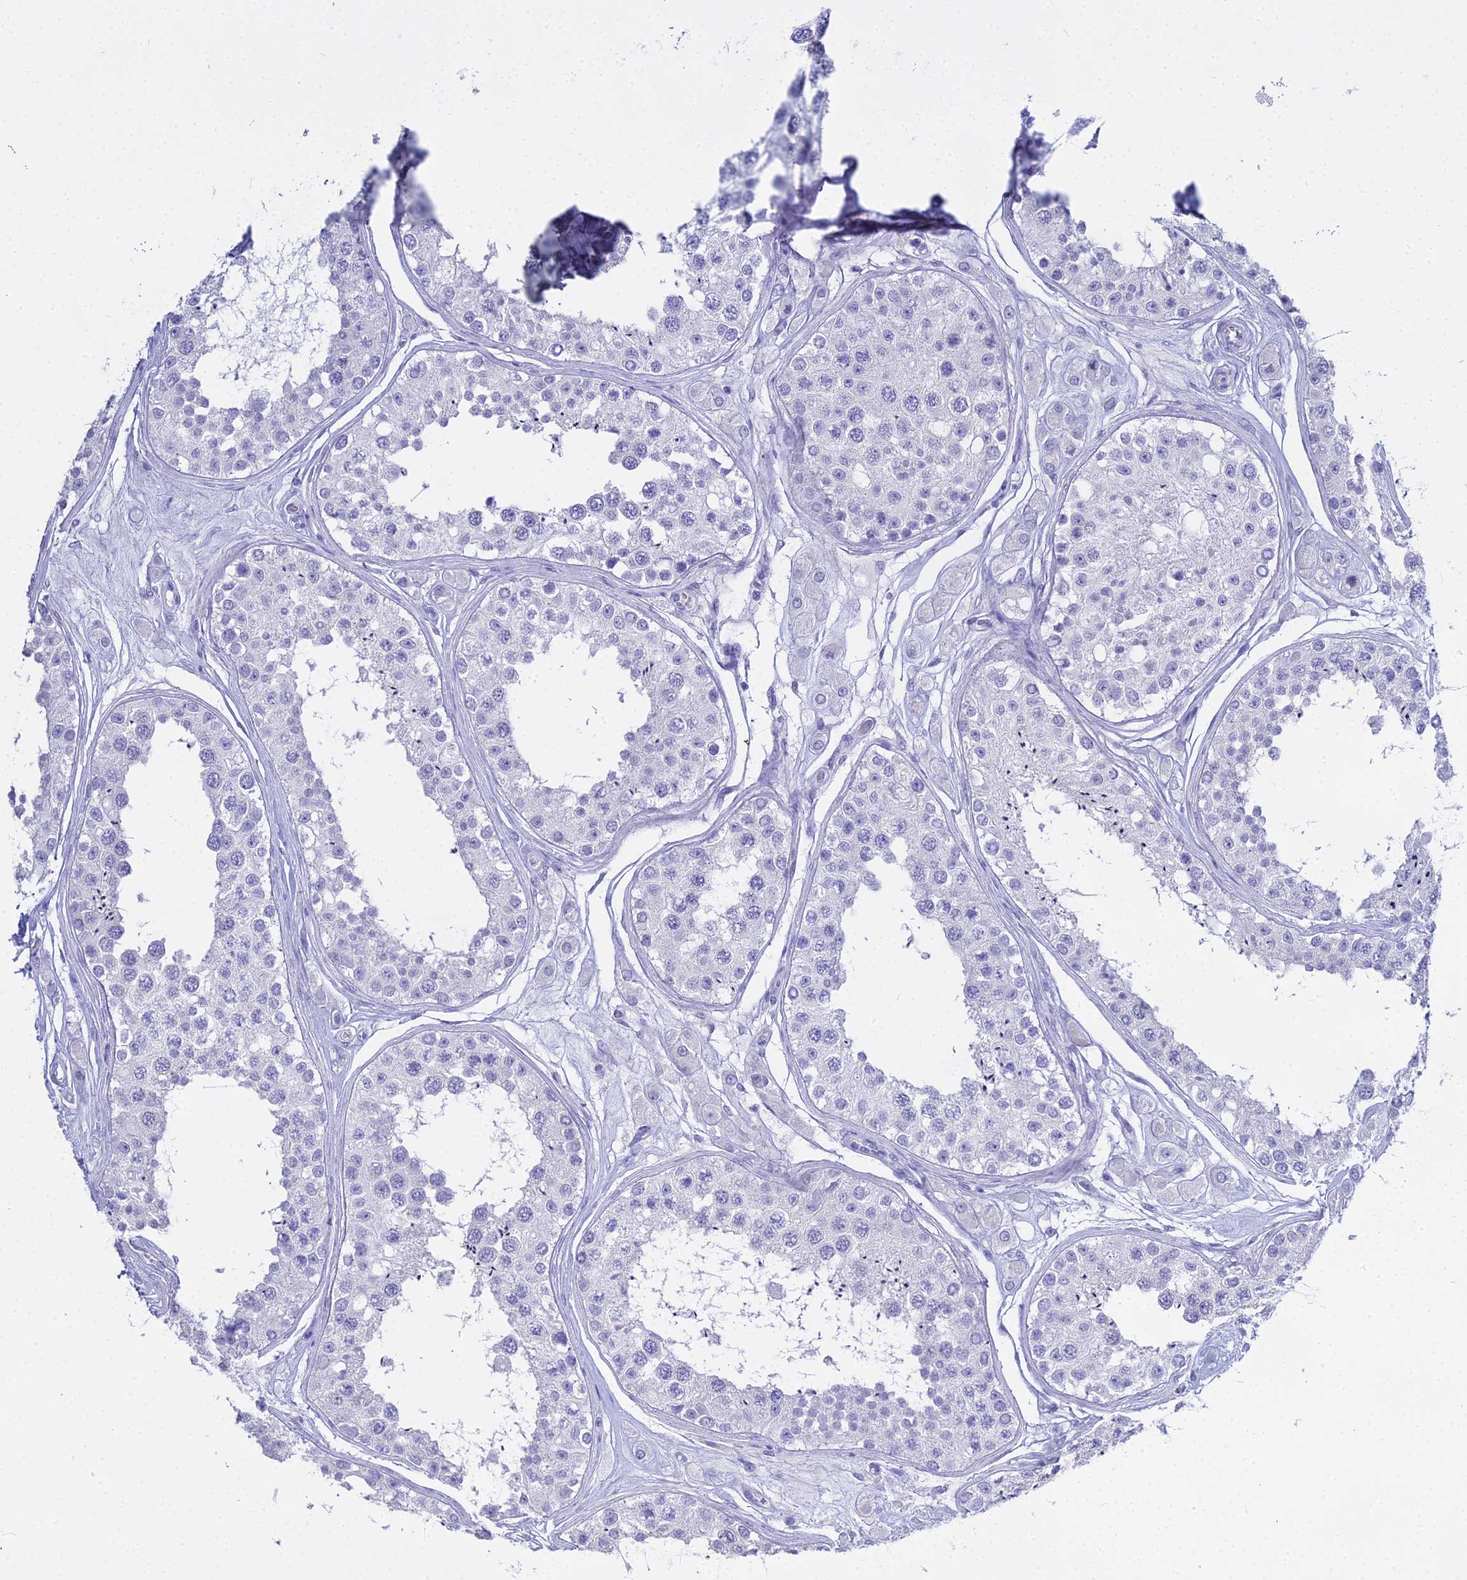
{"staining": {"intensity": "negative", "quantity": "none", "location": "none"}, "tissue": "testis", "cell_type": "Cells in seminiferous ducts", "image_type": "normal", "snomed": [{"axis": "morphology", "description": "Normal tissue, NOS"}, {"axis": "topography", "description": "Testis"}], "caption": "Immunohistochemistry (IHC) histopathology image of normal testis: human testis stained with DAB (3,3'-diaminobenzidine) shows no significant protein positivity in cells in seminiferous ducts.", "gene": "S100A7", "patient": {"sex": "male", "age": 25}}